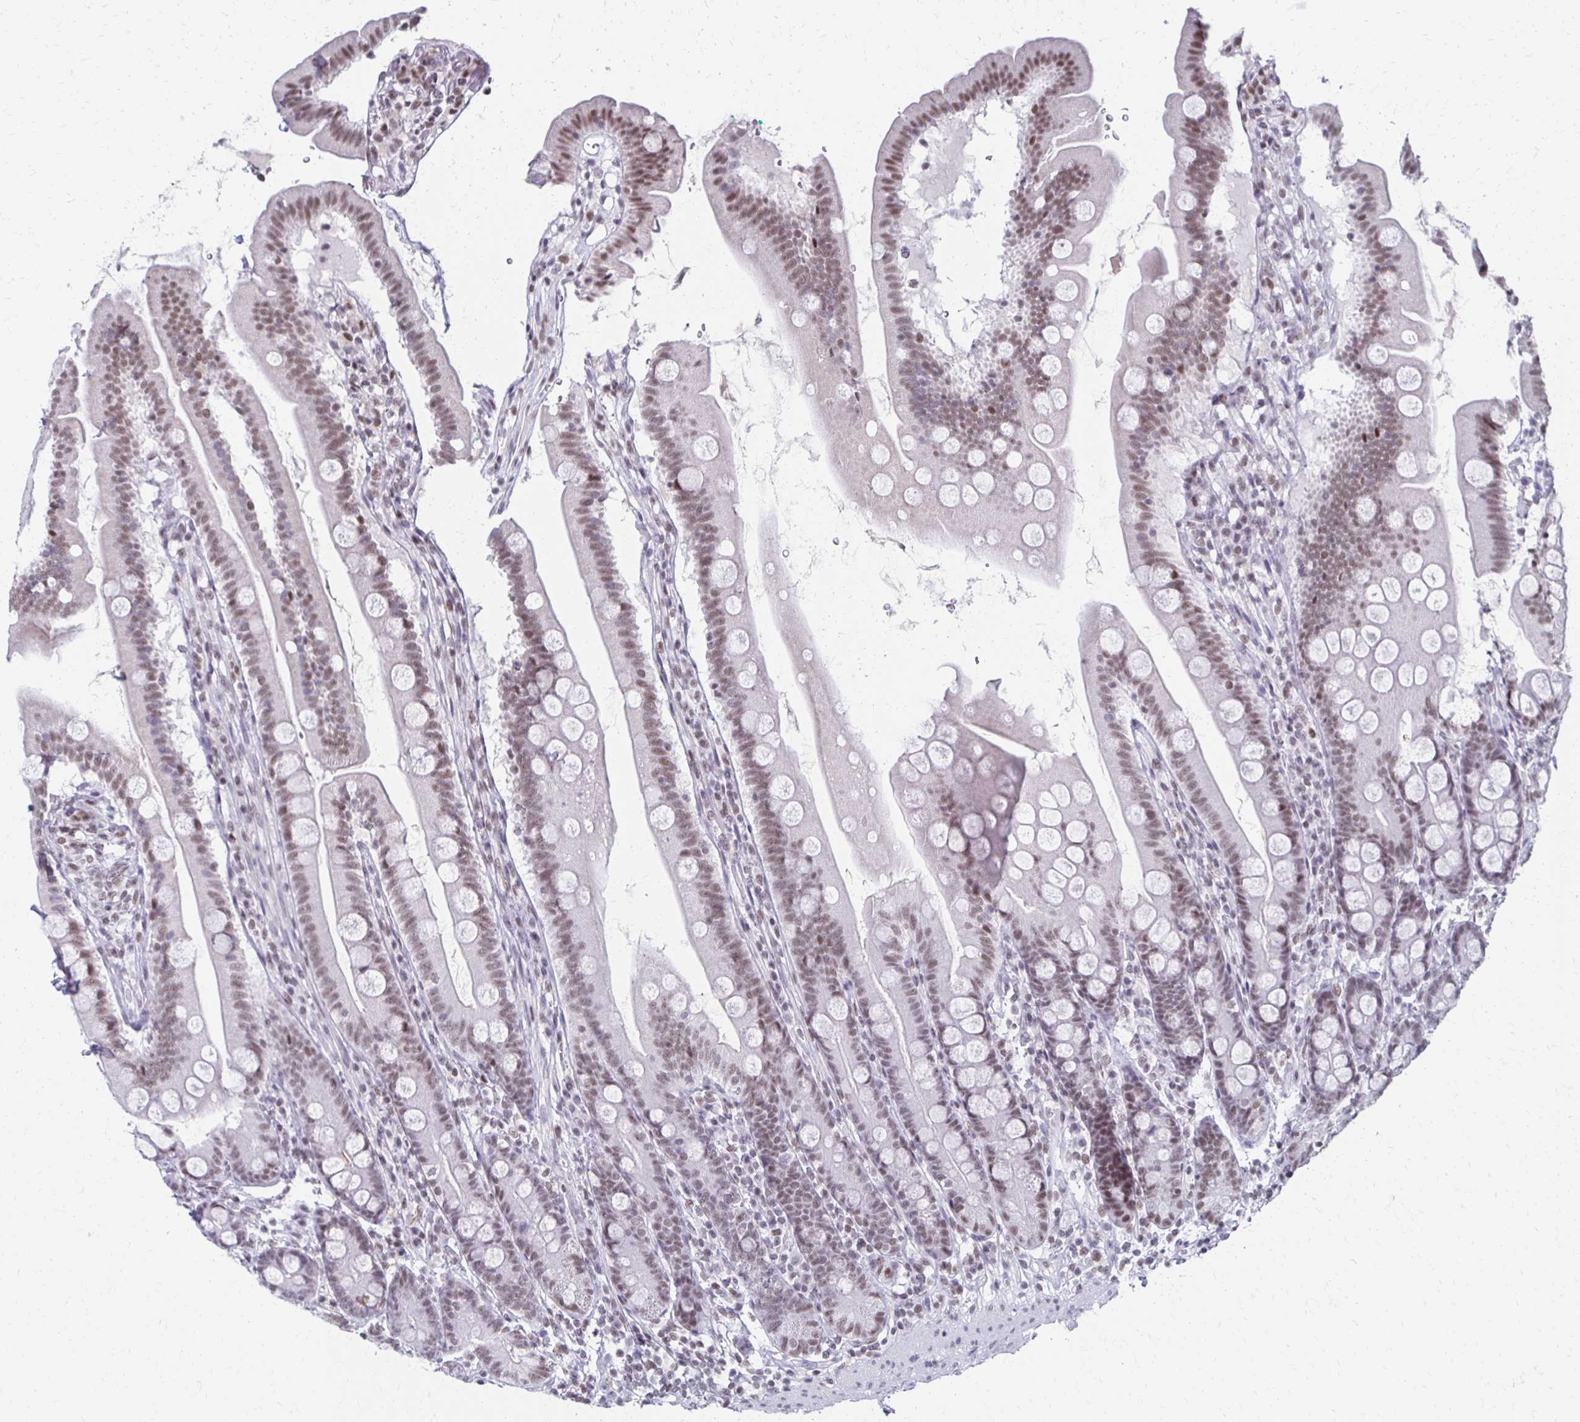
{"staining": {"intensity": "moderate", "quantity": ">75%", "location": "nuclear"}, "tissue": "duodenum", "cell_type": "Glandular cells", "image_type": "normal", "snomed": [{"axis": "morphology", "description": "Normal tissue, NOS"}, {"axis": "topography", "description": "Duodenum"}], "caption": "Brown immunohistochemical staining in normal duodenum shows moderate nuclear expression in about >75% of glandular cells. The protein is shown in brown color, while the nuclei are stained blue.", "gene": "IRF7", "patient": {"sex": "female", "age": 67}}